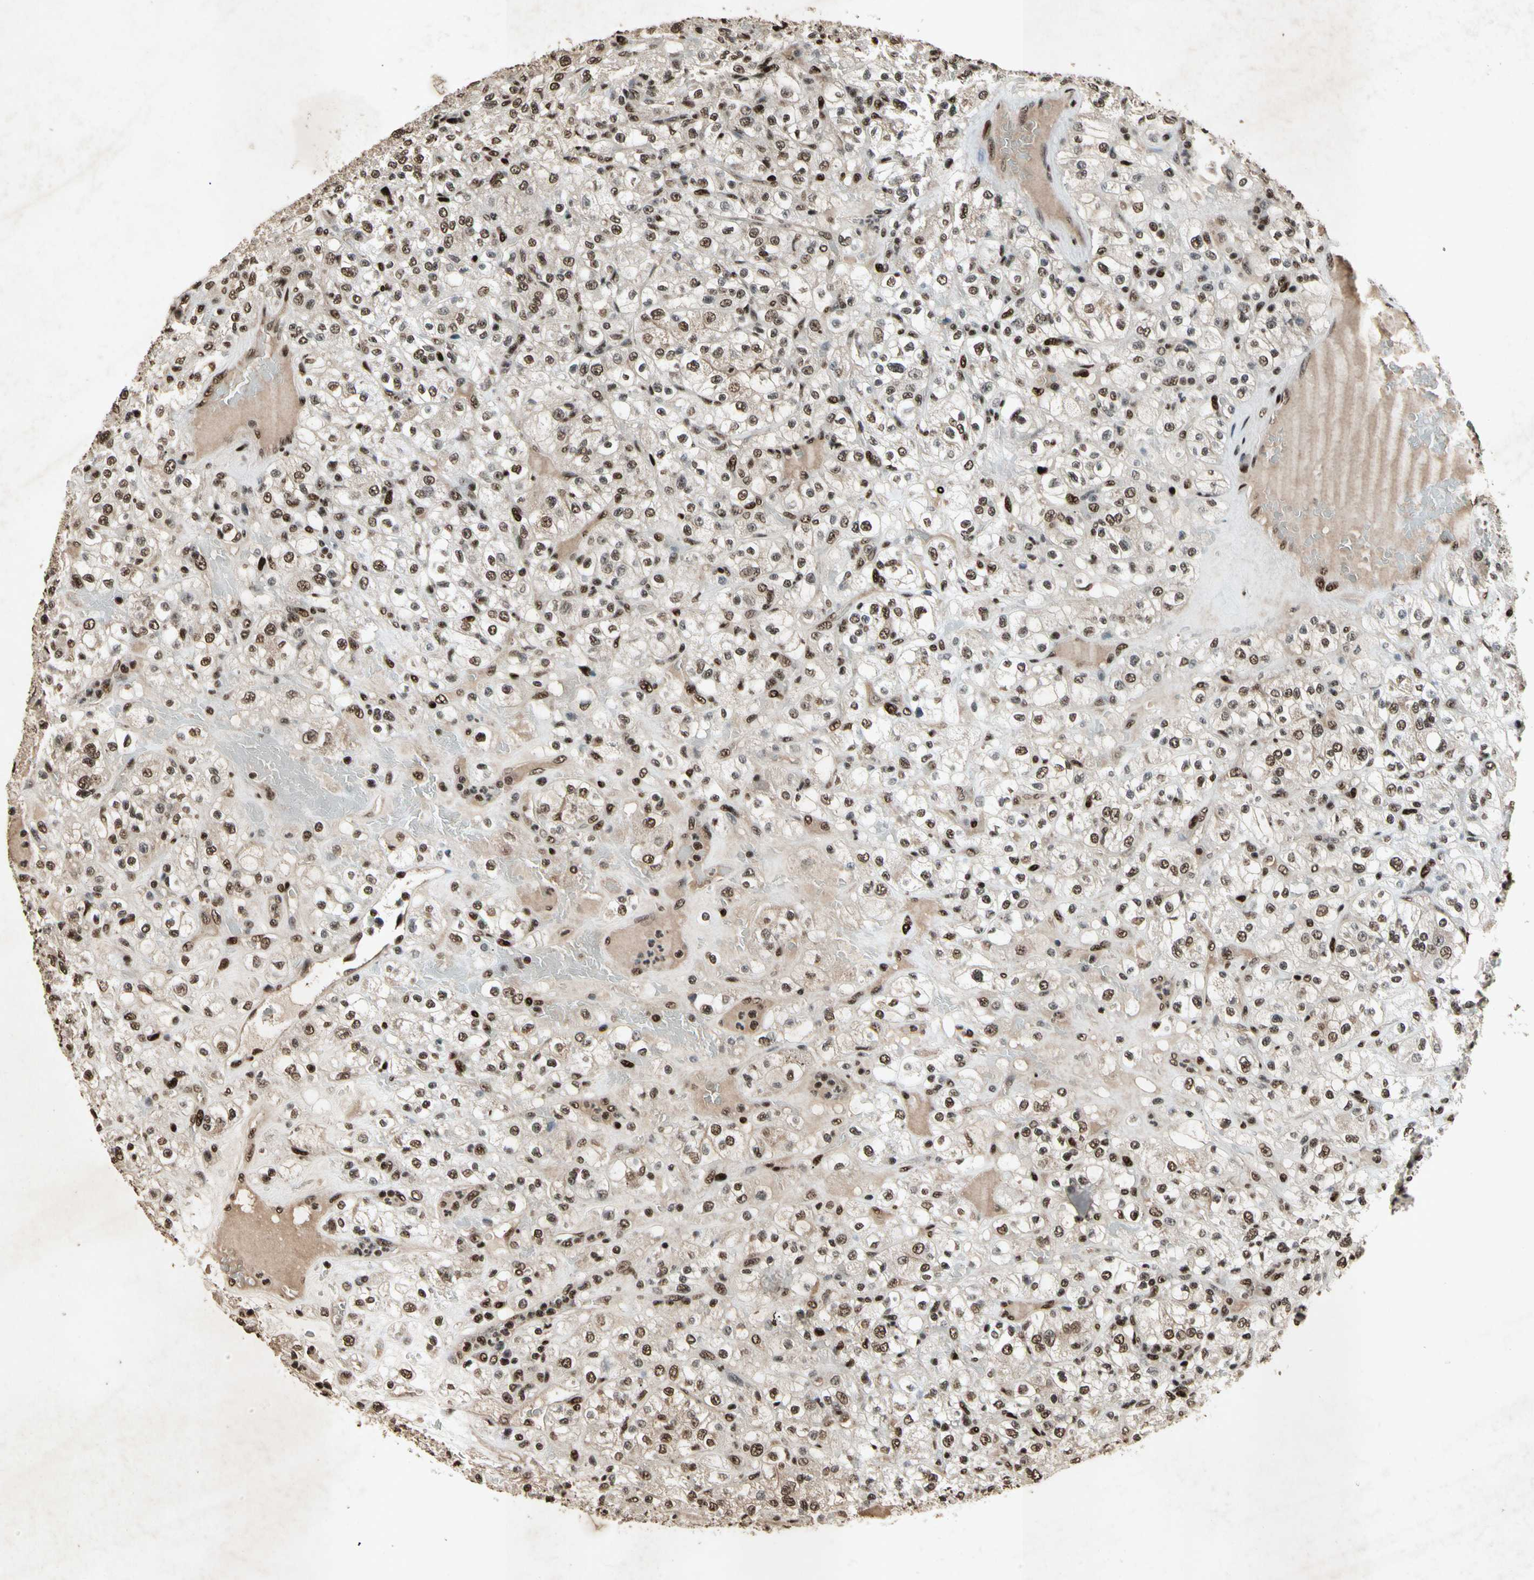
{"staining": {"intensity": "moderate", "quantity": ">75%", "location": "nuclear"}, "tissue": "renal cancer", "cell_type": "Tumor cells", "image_type": "cancer", "snomed": [{"axis": "morphology", "description": "Normal tissue, NOS"}, {"axis": "morphology", "description": "Adenocarcinoma, NOS"}, {"axis": "topography", "description": "Kidney"}], "caption": "A brown stain highlights moderate nuclear positivity of a protein in renal adenocarcinoma tumor cells.", "gene": "TBX2", "patient": {"sex": "female", "age": 72}}